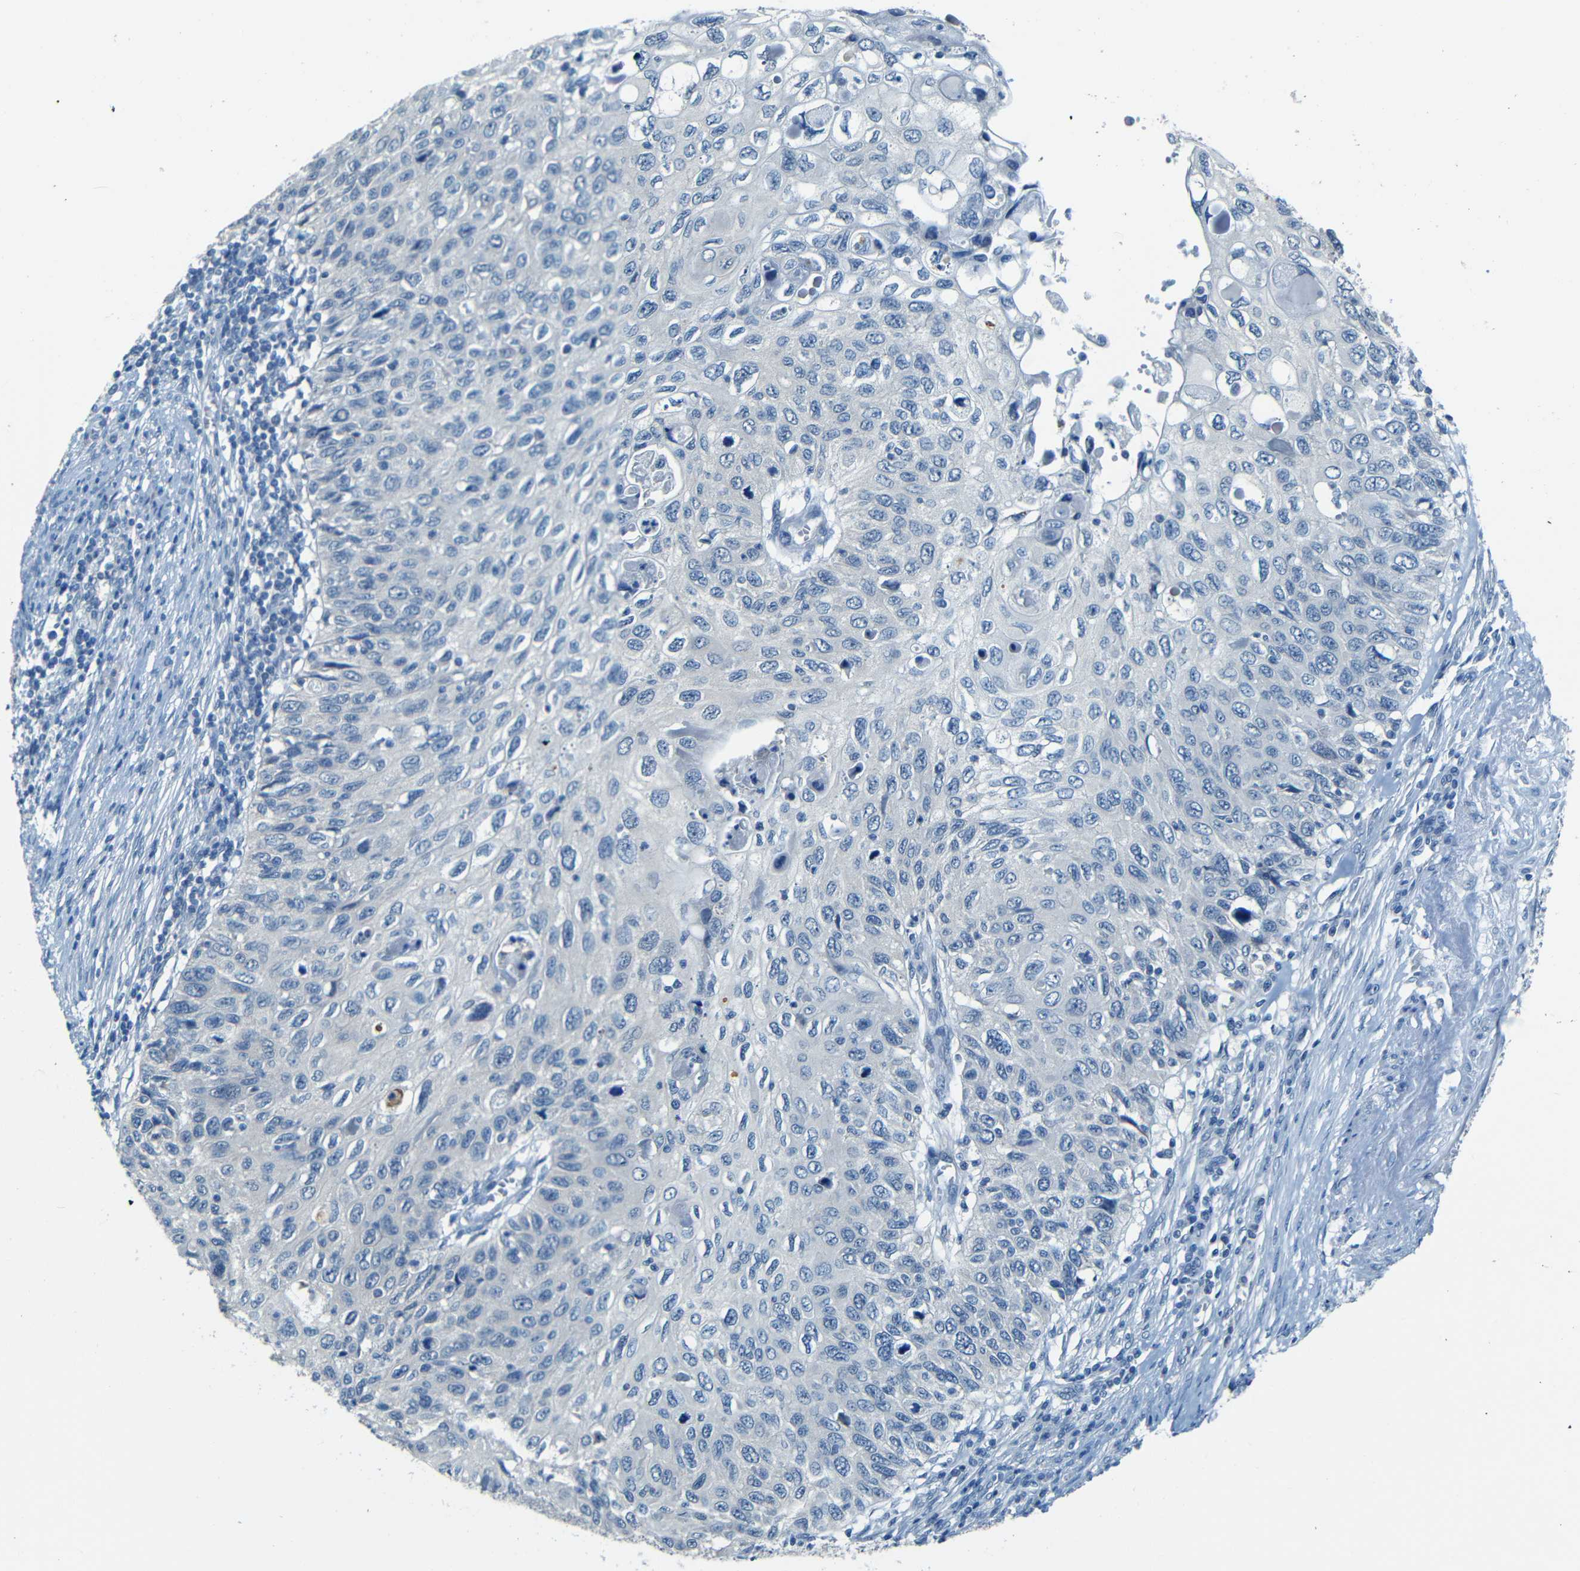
{"staining": {"intensity": "negative", "quantity": "none", "location": "none"}, "tissue": "cervical cancer", "cell_type": "Tumor cells", "image_type": "cancer", "snomed": [{"axis": "morphology", "description": "Squamous cell carcinoma, NOS"}, {"axis": "topography", "description": "Cervix"}], "caption": "An immunohistochemistry (IHC) micrograph of cervical cancer (squamous cell carcinoma) is shown. There is no staining in tumor cells of cervical cancer (squamous cell carcinoma).", "gene": "ZMAT1", "patient": {"sex": "female", "age": 70}}